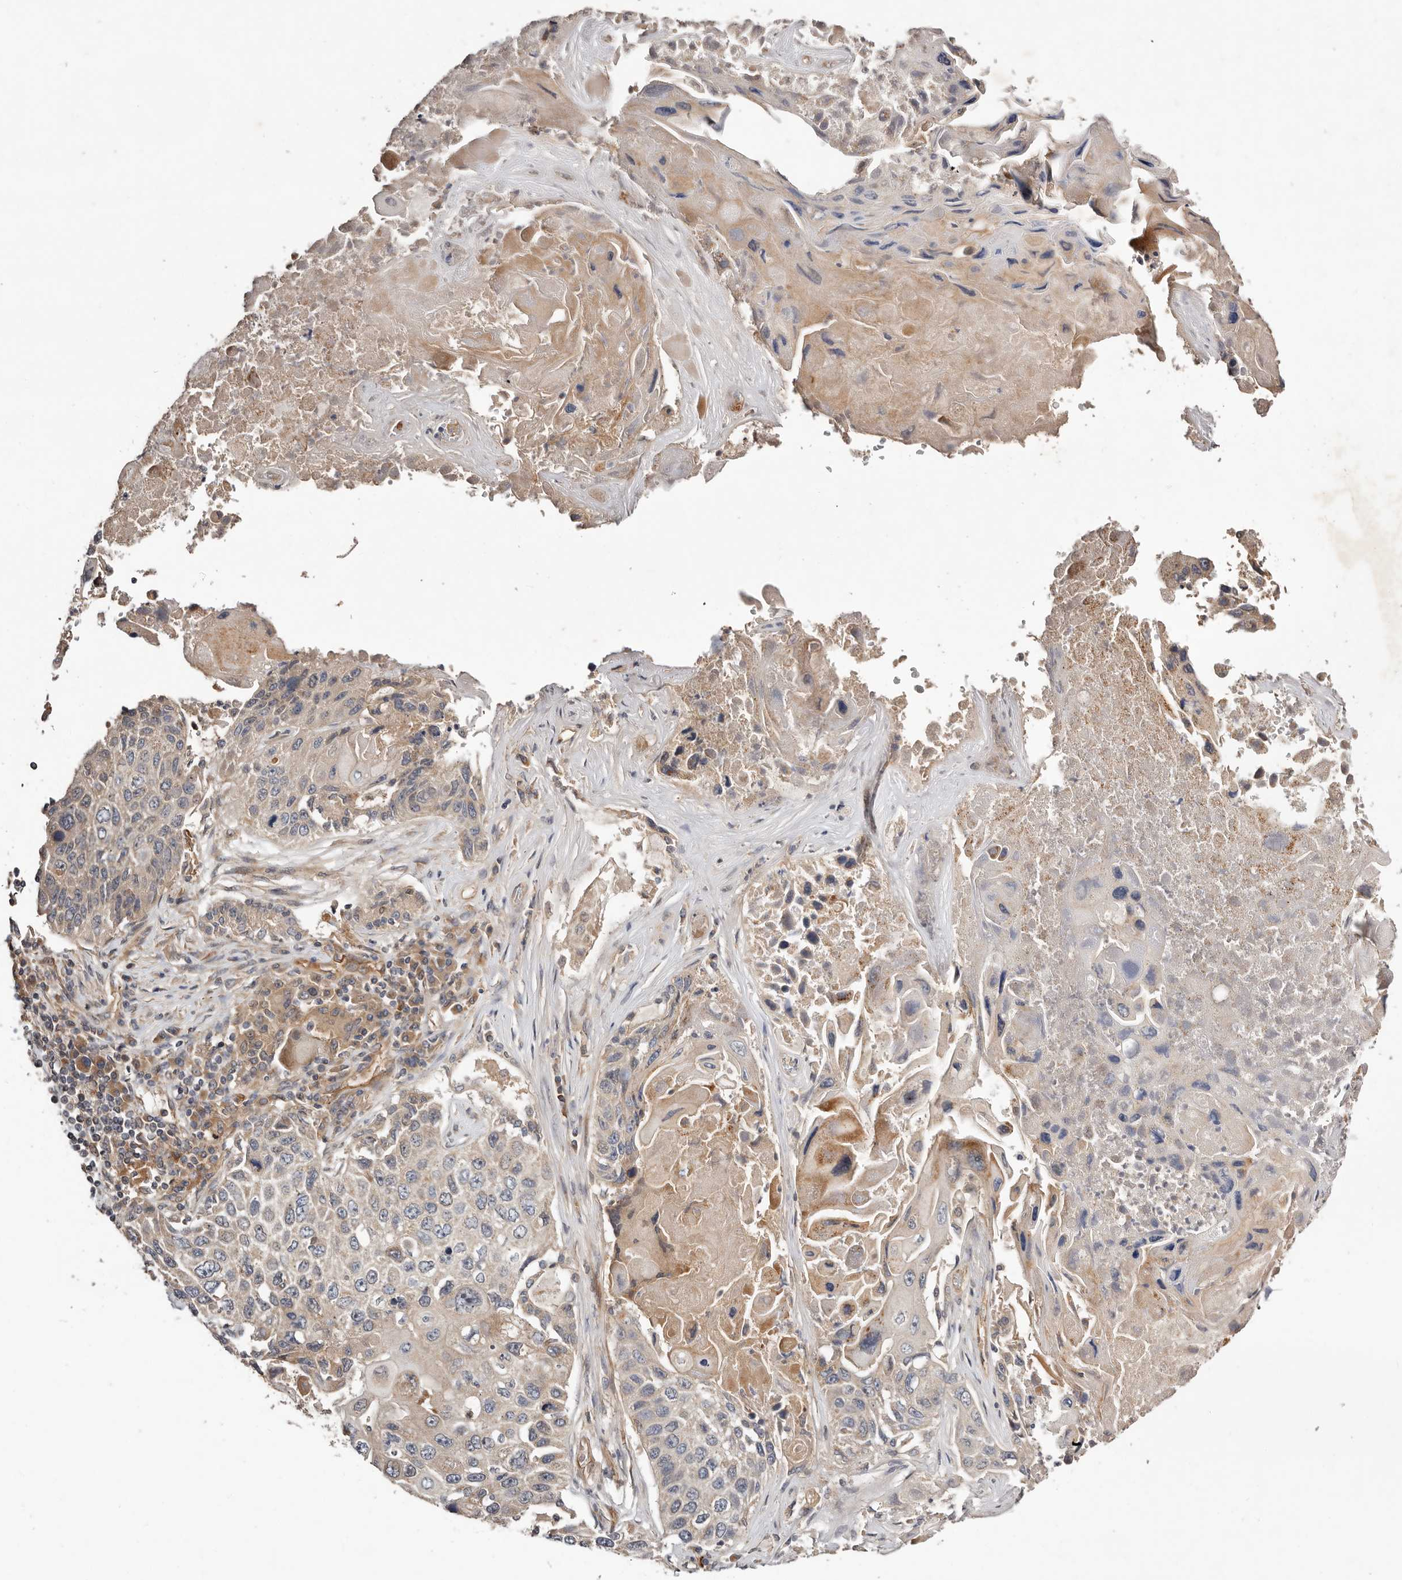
{"staining": {"intensity": "weak", "quantity": "<25%", "location": "cytoplasmic/membranous"}, "tissue": "lung cancer", "cell_type": "Tumor cells", "image_type": "cancer", "snomed": [{"axis": "morphology", "description": "Squamous cell carcinoma, NOS"}, {"axis": "topography", "description": "Lung"}], "caption": "Immunohistochemistry photomicrograph of human lung cancer (squamous cell carcinoma) stained for a protein (brown), which displays no staining in tumor cells. (DAB immunohistochemistry (IHC) with hematoxylin counter stain).", "gene": "MACF1", "patient": {"sex": "male", "age": 61}}